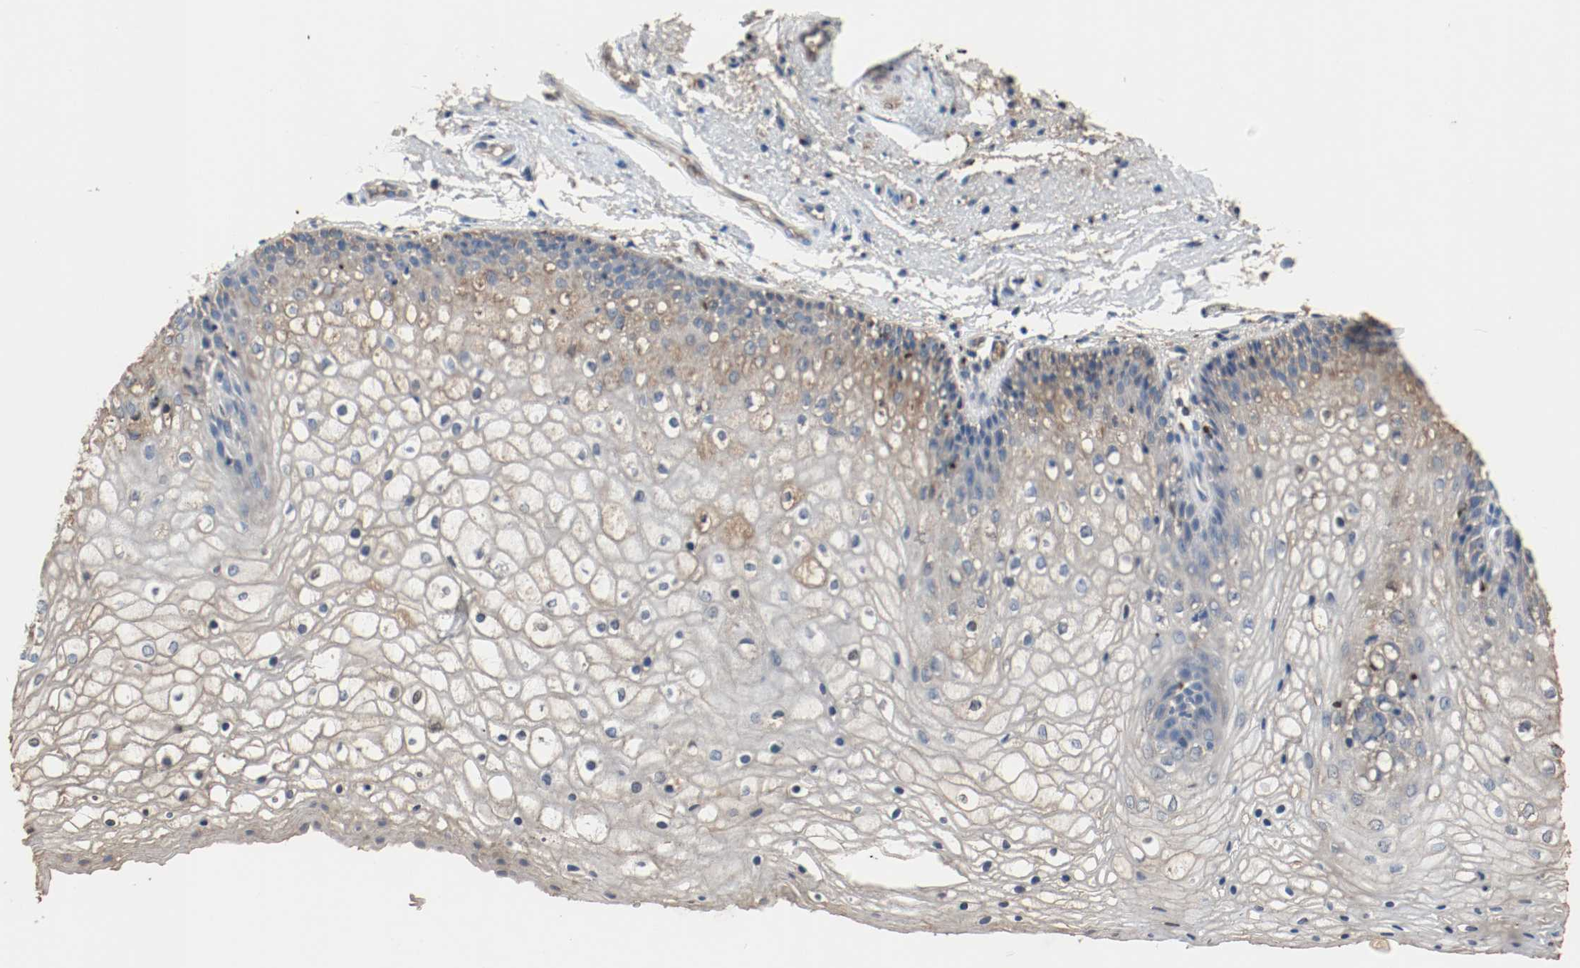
{"staining": {"intensity": "weak", "quantity": "<25%", "location": "cytoplasmic/membranous"}, "tissue": "vagina", "cell_type": "Squamous epithelial cells", "image_type": "normal", "snomed": [{"axis": "morphology", "description": "Normal tissue, NOS"}, {"axis": "topography", "description": "Vagina"}], "caption": "Immunohistochemistry (IHC) image of unremarkable human vagina stained for a protein (brown), which displays no positivity in squamous epithelial cells. (DAB IHC visualized using brightfield microscopy, high magnification).", "gene": "BLK", "patient": {"sex": "female", "age": 34}}